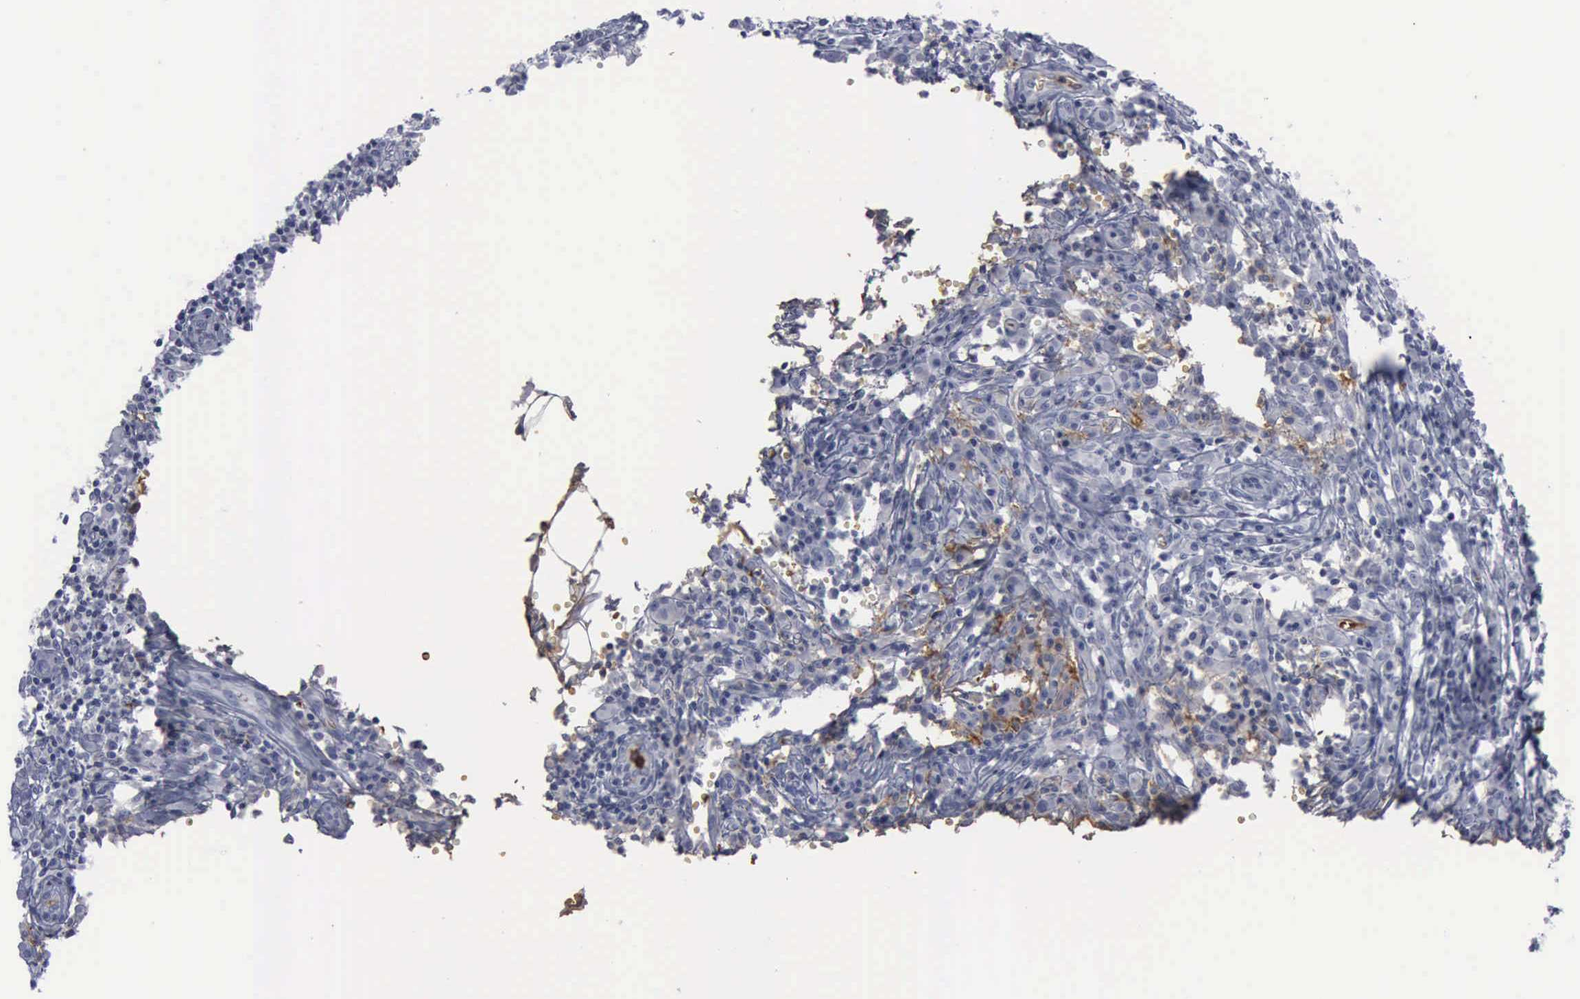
{"staining": {"intensity": "moderate", "quantity": "<25%", "location": "cytoplasmic/membranous"}, "tissue": "melanoma", "cell_type": "Tumor cells", "image_type": "cancer", "snomed": [{"axis": "morphology", "description": "Malignant melanoma, NOS"}, {"axis": "topography", "description": "Skin"}], "caption": "Protein expression analysis of melanoma reveals moderate cytoplasmic/membranous positivity in approximately <25% of tumor cells.", "gene": "TGFB1", "patient": {"sex": "female", "age": 52}}